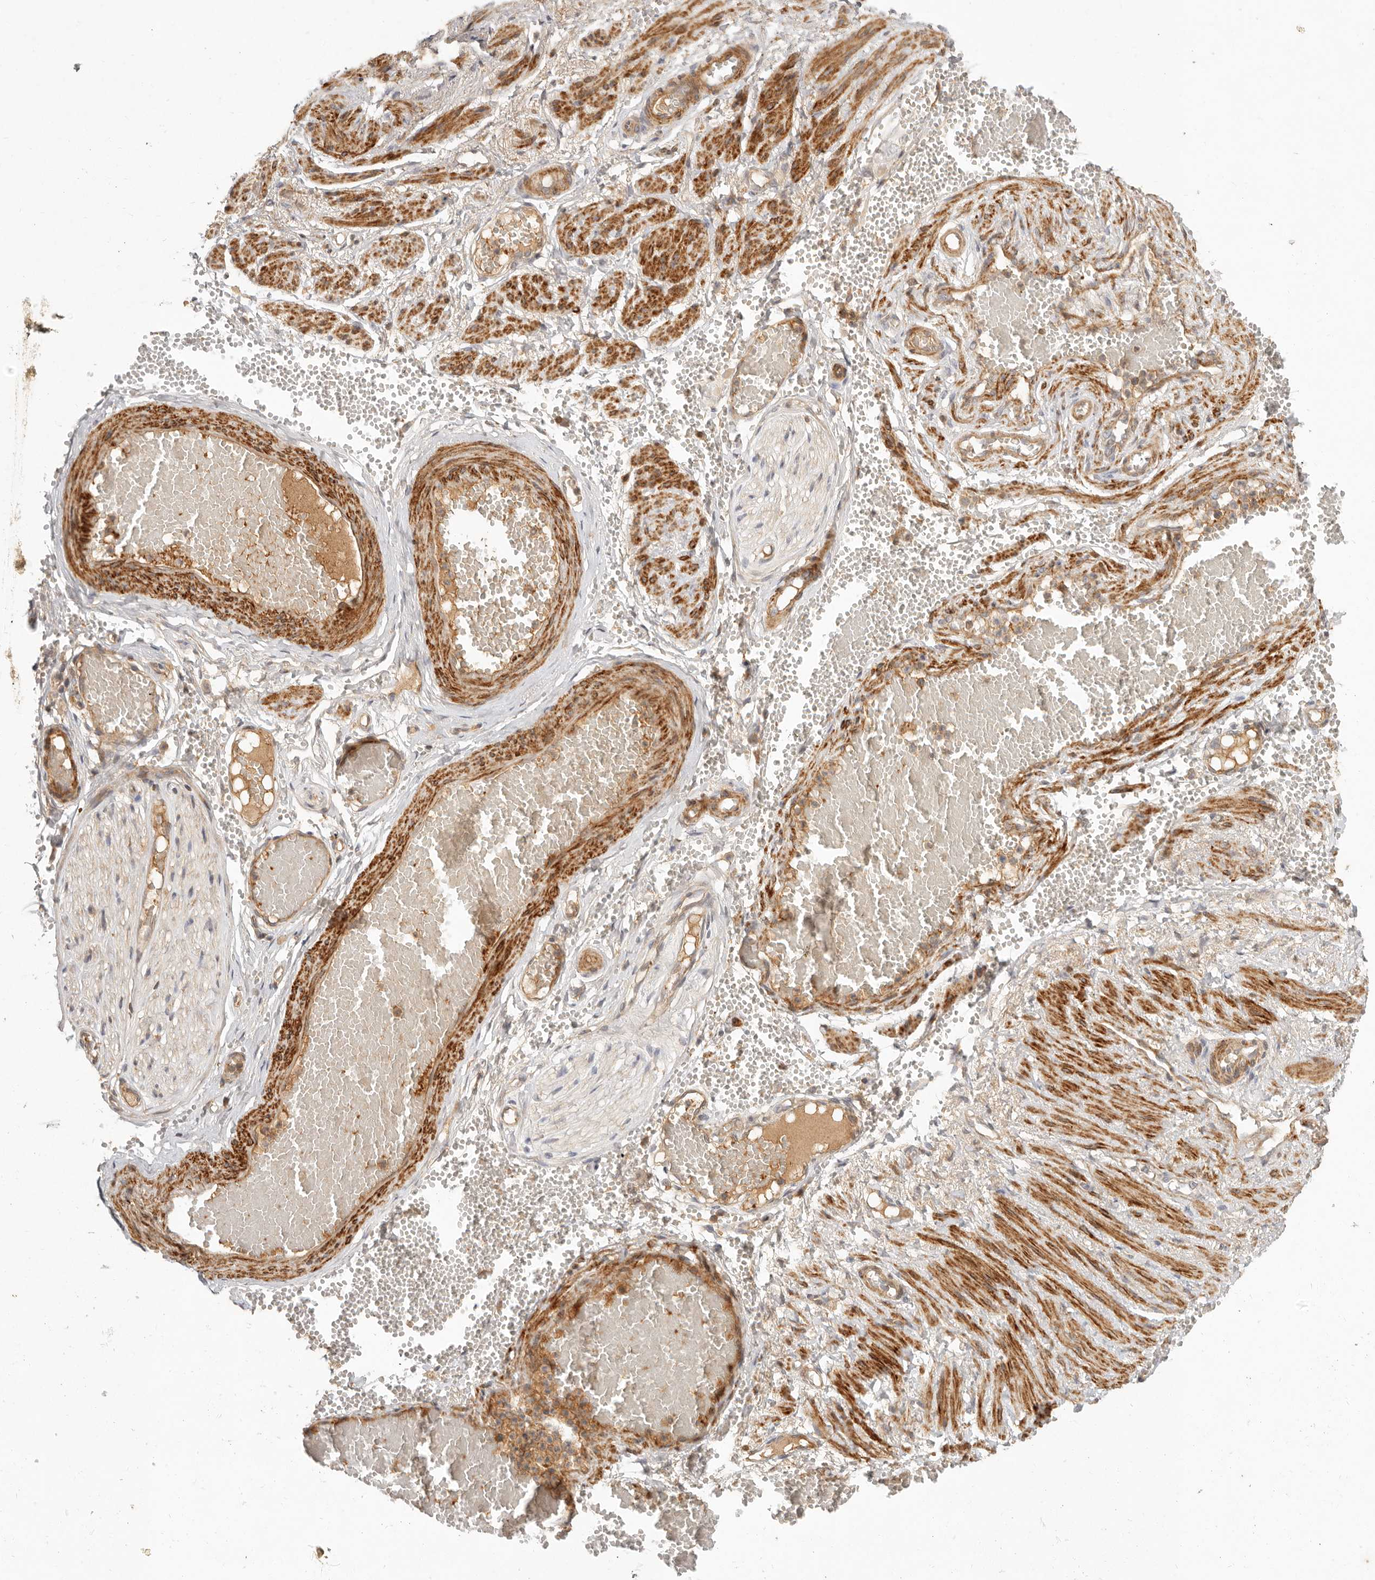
{"staining": {"intensity": "weak", "quantity": "25%-75%", "location": "cytoplasmic/membranous"}, "tissue": "adipose tissue", "cell_type": "Adipocytes", "image_type": "normal", "snomed": [{"axis": "morphology", "description": "Normal tissue, NOS"}, {"axis": "topography", "description": "Smooth muscle"}, {"axis": "topography", "description": "Peripheral nerve tissue"}], "caption": "Immunohistochemistry (IHC) image of unremarkable human adipose tissue stained for a protein (brown), which shows low levels of weak cytoplasmic/membranous staining in approximately 25%-75% of adipocytes.", "gene": "VIPR1", "patient": {"sex": "female", "age": 39}}